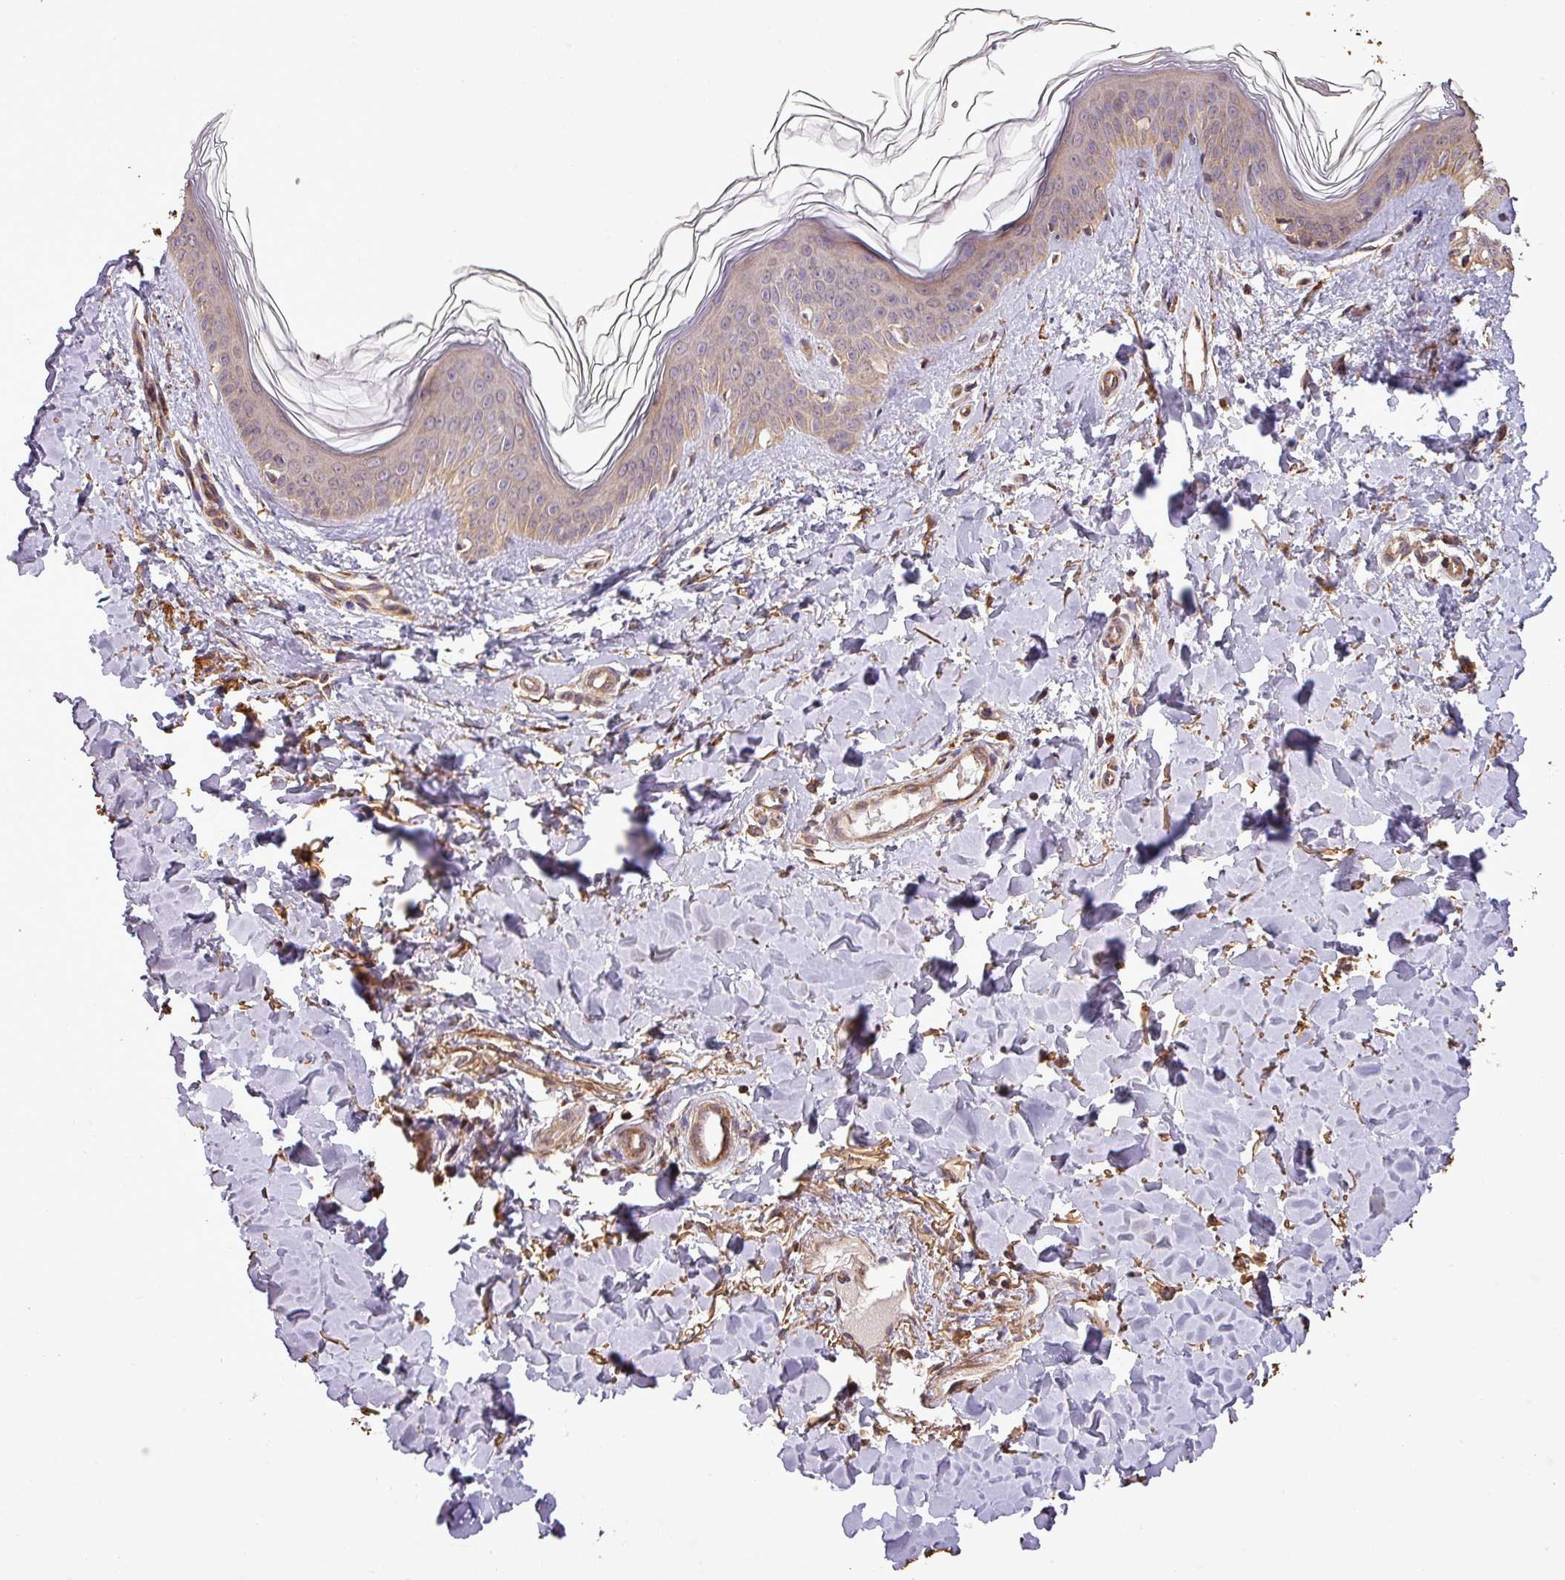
{"staining": {"intensity": "moderate", "quantity": ">75%", "location": "cytoplasmic/membranous,nuclear"}, "tissue": "skin", "cell_type": "Fibroblasts", "image_type": "normal", "snomed": [{"axis": "morphology", "description": "Normal tissue, NOS"}, {"axis": "topography", "description": "Skin"}], "caption": "This micrograph demonstrates immunohistochemistry (IHC) staining of unremarkable human skin, with medium moderate cytoplasmic/membranous,nuclear positivity in approximately >75% of fibroblasts.", "gene": "PLEKHM1", "patient": {"sex": "female", "age": 41}}